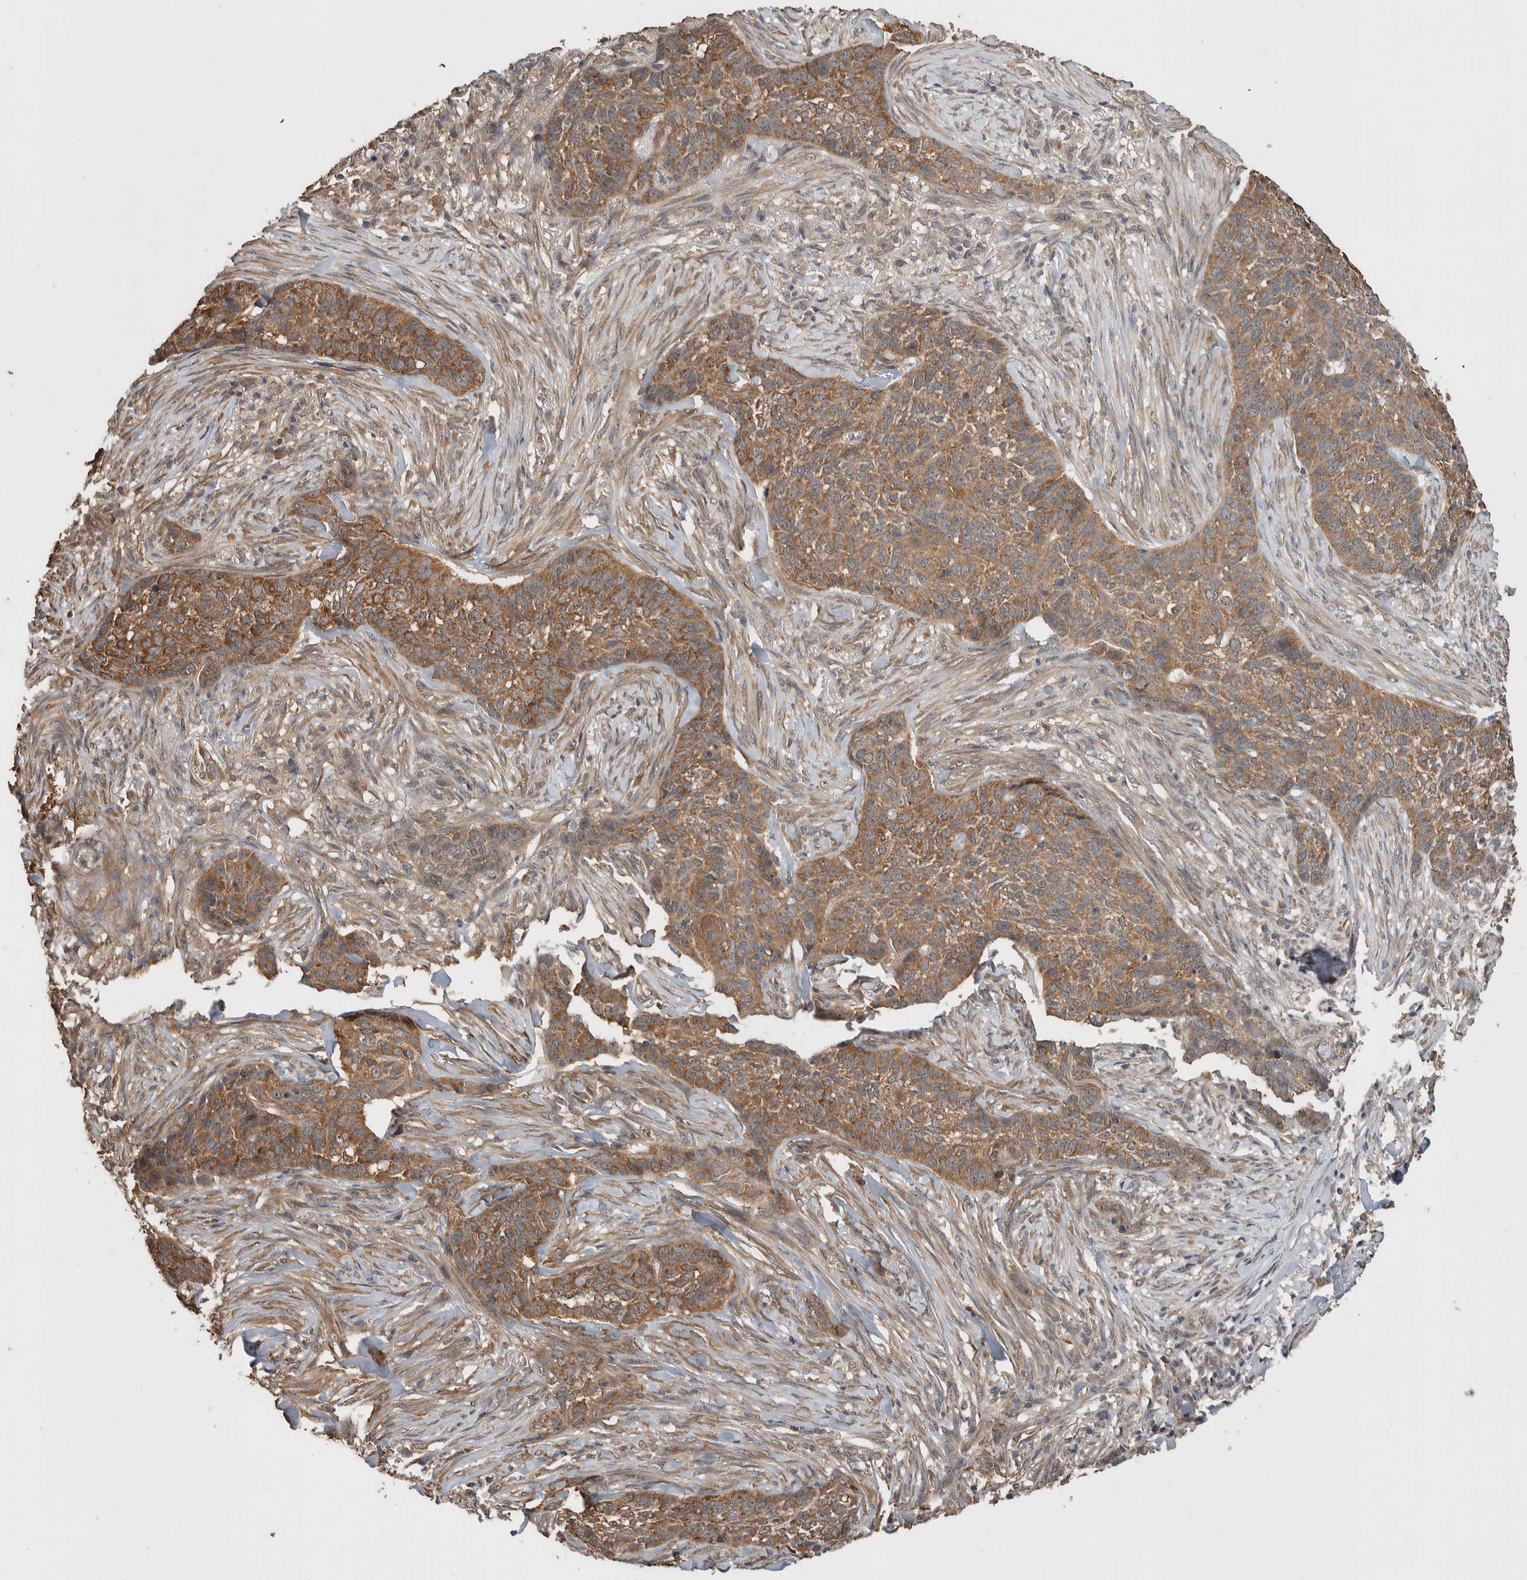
{"staining": {"intensity": "moderate", "quantity": ">75%", "location": "cytoplasmic/membranous"}, "tissue": "skin cancer", "cell_type": "Tumor cells", "image_type": "cancer", "snomed": [{"axis": "morphology", "description": "Basal cell carcinoma"}, {"axis": "topography", "description": "Skin"}], "caption": "Protein staining of skin cancer (basal cell carcinoma) tissue demonstrates moderate cytoplasmic/membranous positivity in about >75% of tumor cells.", "gene": "DVL2", "patient": {"sex": "male", "age": 85}}